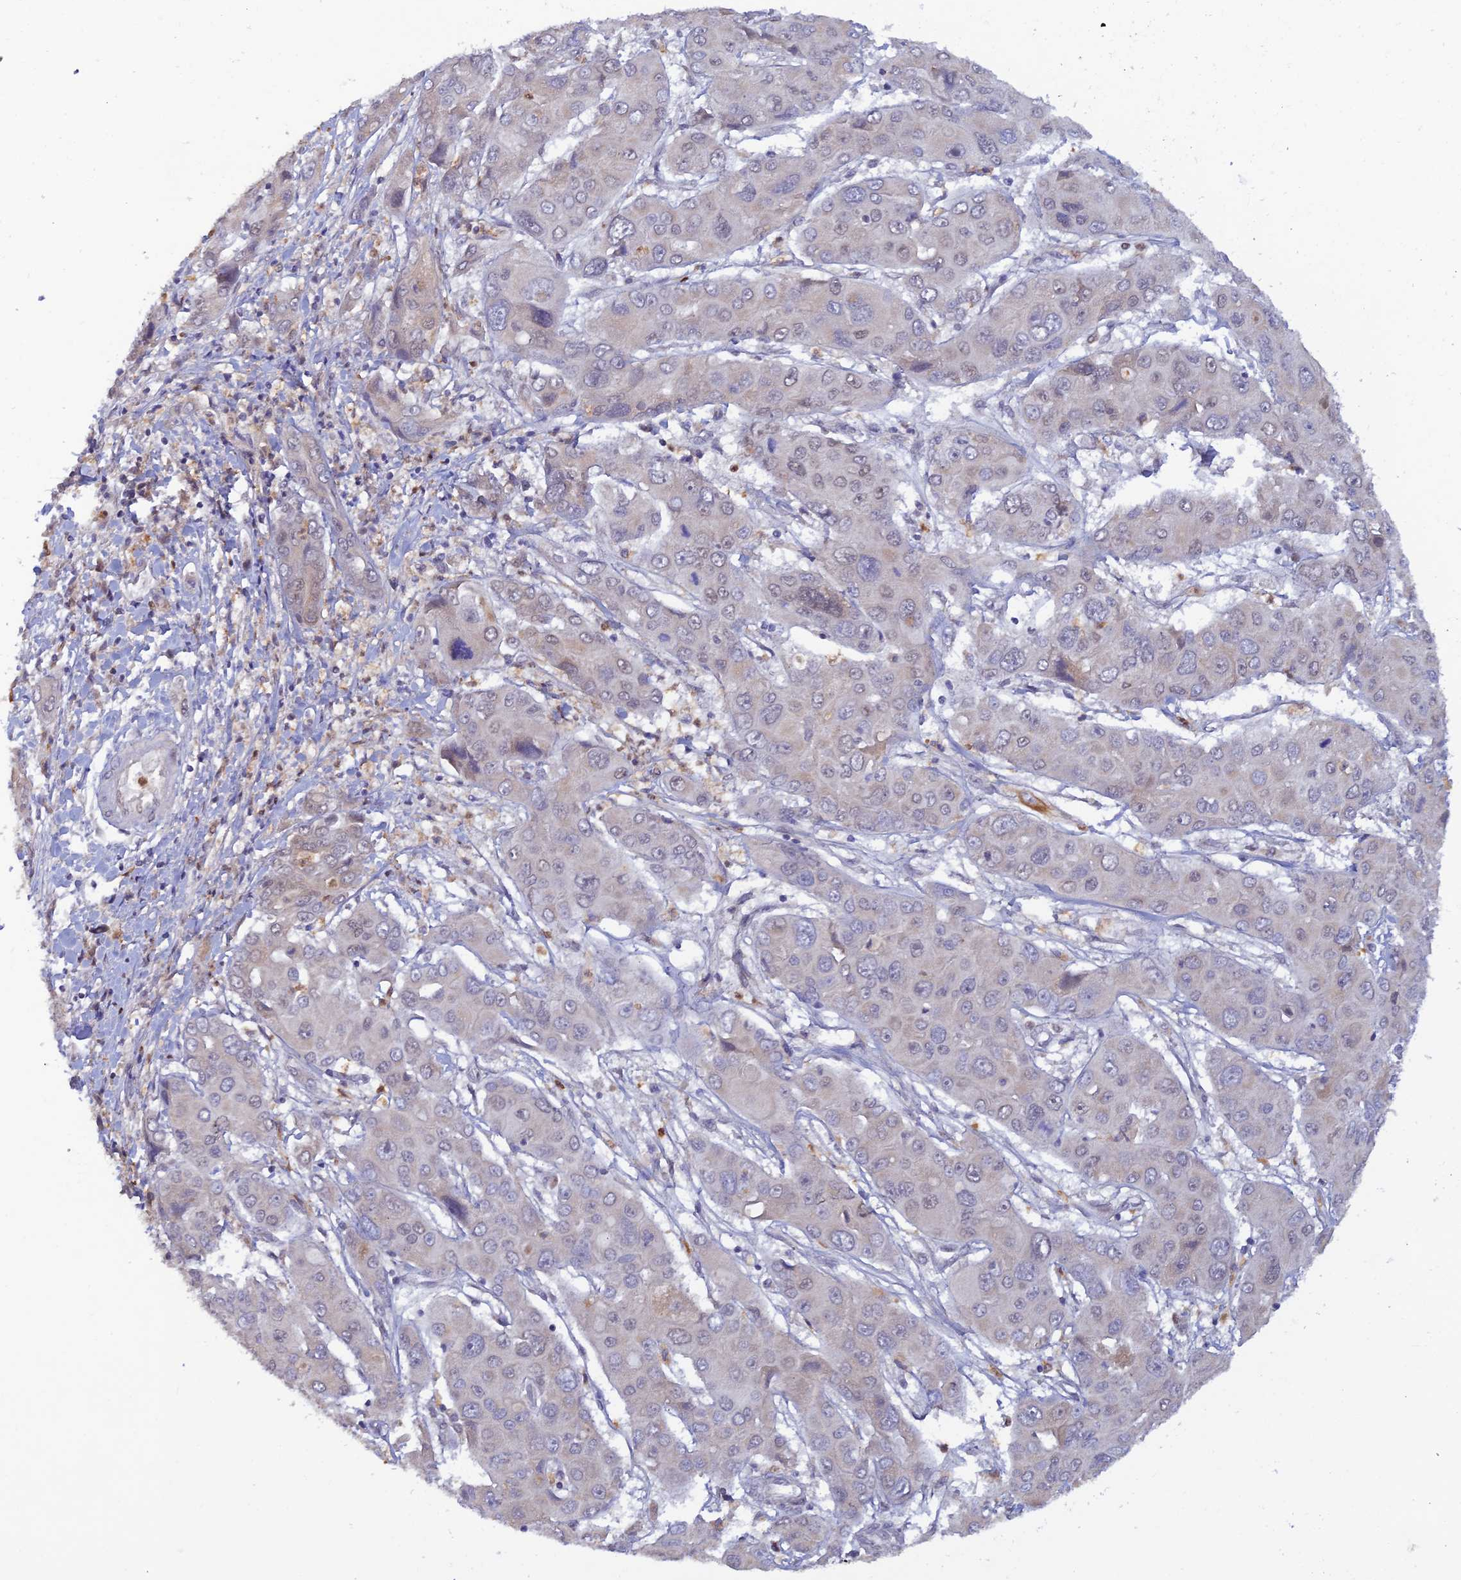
{"staining": {"intensity": "negative", "quantity": "none", "location": "none"}, "tissue": "liver cancer", "cell_type": "Tumor cells", "image_type": "cancer", "snomed": [{"axis": "morphology", "description": "Cholangiocarcinoma"}, {"axis": "topography", "description": "Liver"}], "caption": "A high-resolution histopathology image shows IHC staining of cholangiocarcinoma (liver), which displays no significant expression in tumor cells.", "gene": "FASTKD5", "patient": {"sex": "male", "age": 67}}